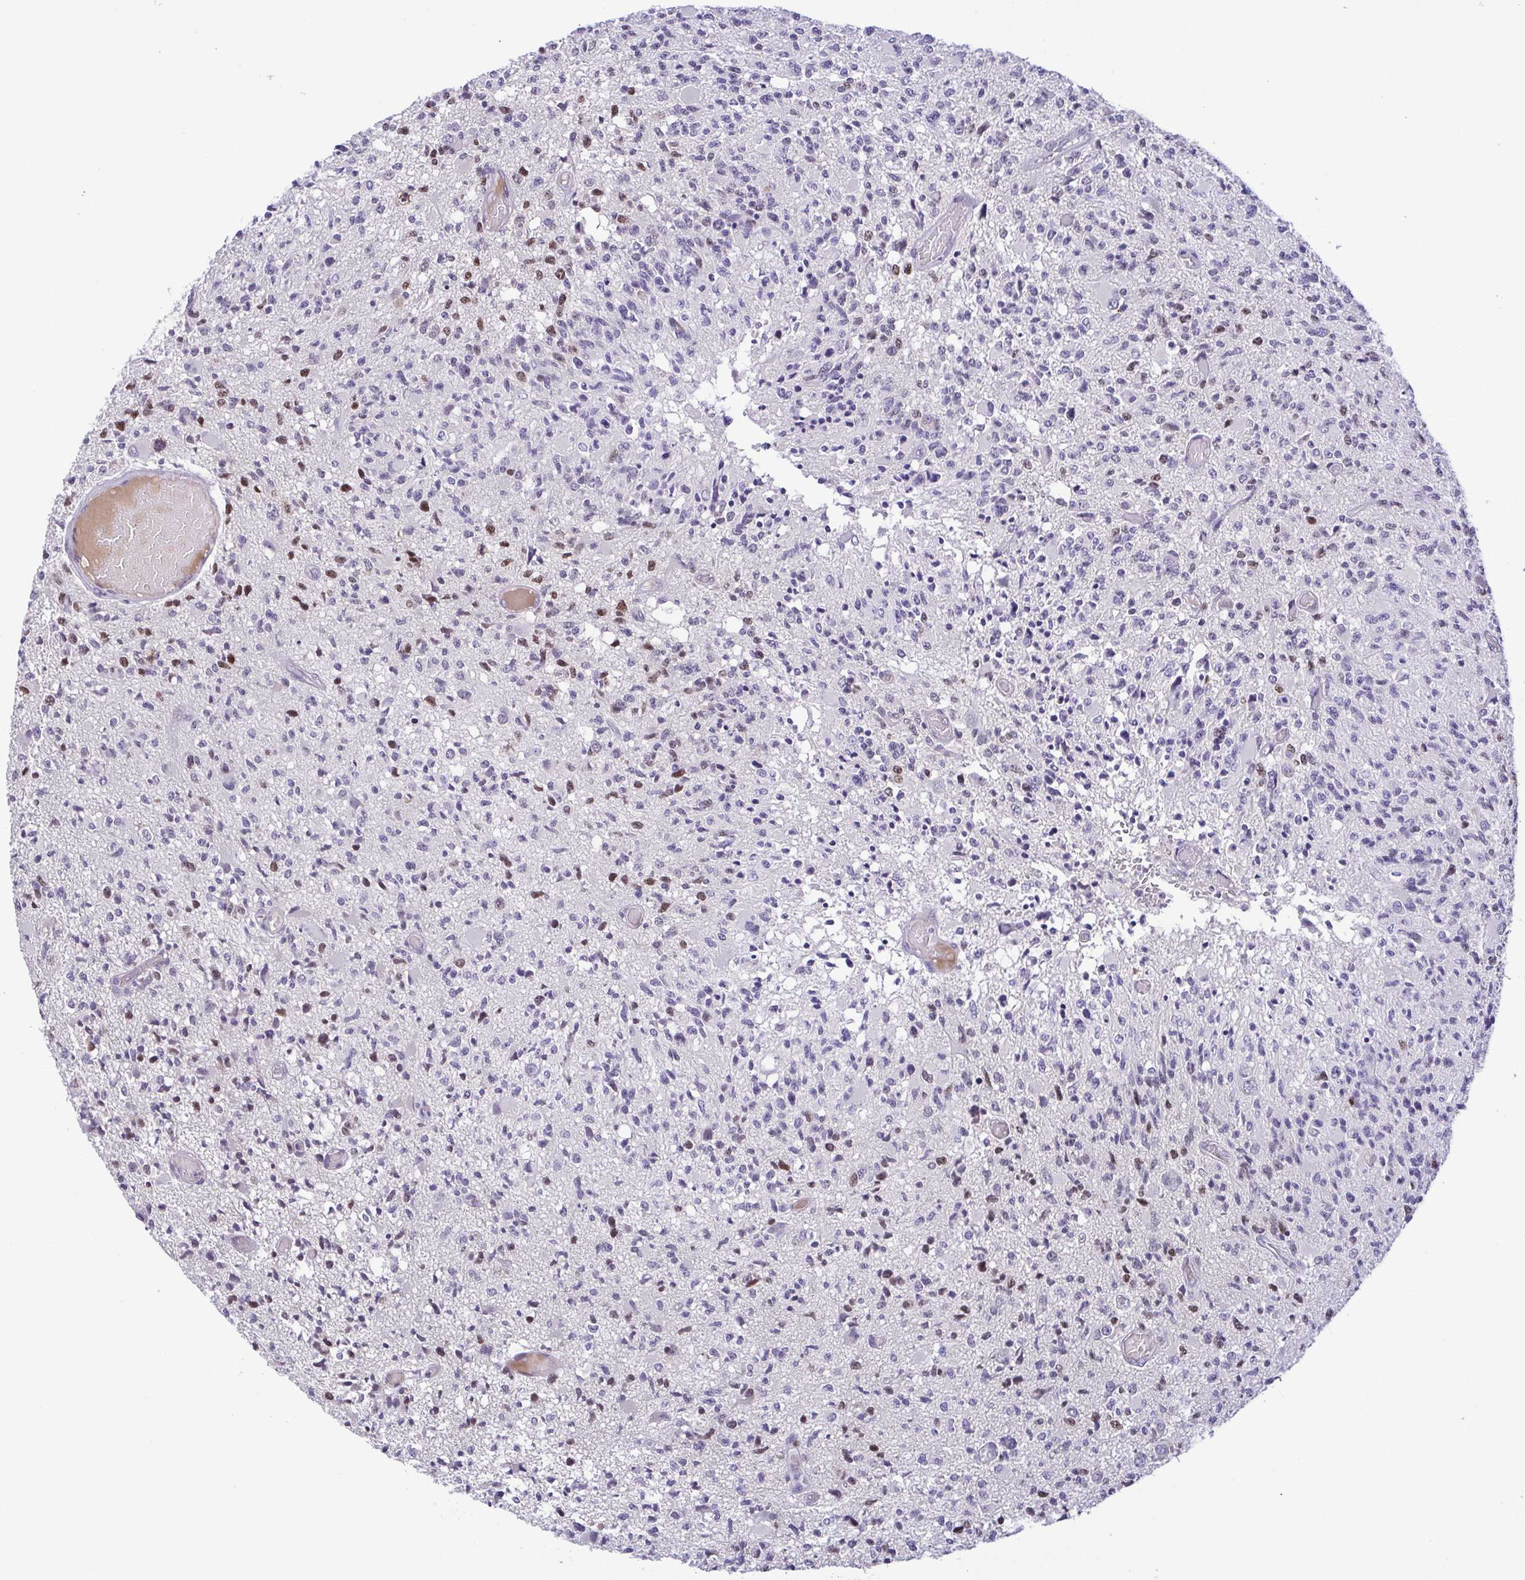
{"staining": {"intensity": "negative", "quantity": "none", "location": "none"}, "tissue": "glioma", "cell_type": "Tumor cells", "image_type": "cancer", "snomed": [{"axis": "morphology", "description": "Glioma, malignant, High grade"}, {"axis": "topography", "description": "Brain"}], "caption": "The photomicrograph shows no staining of tumor cells in malignant high-grade glioma.", "gene": "TIPIN", "patient": {"sex": "female", "age": 63}}